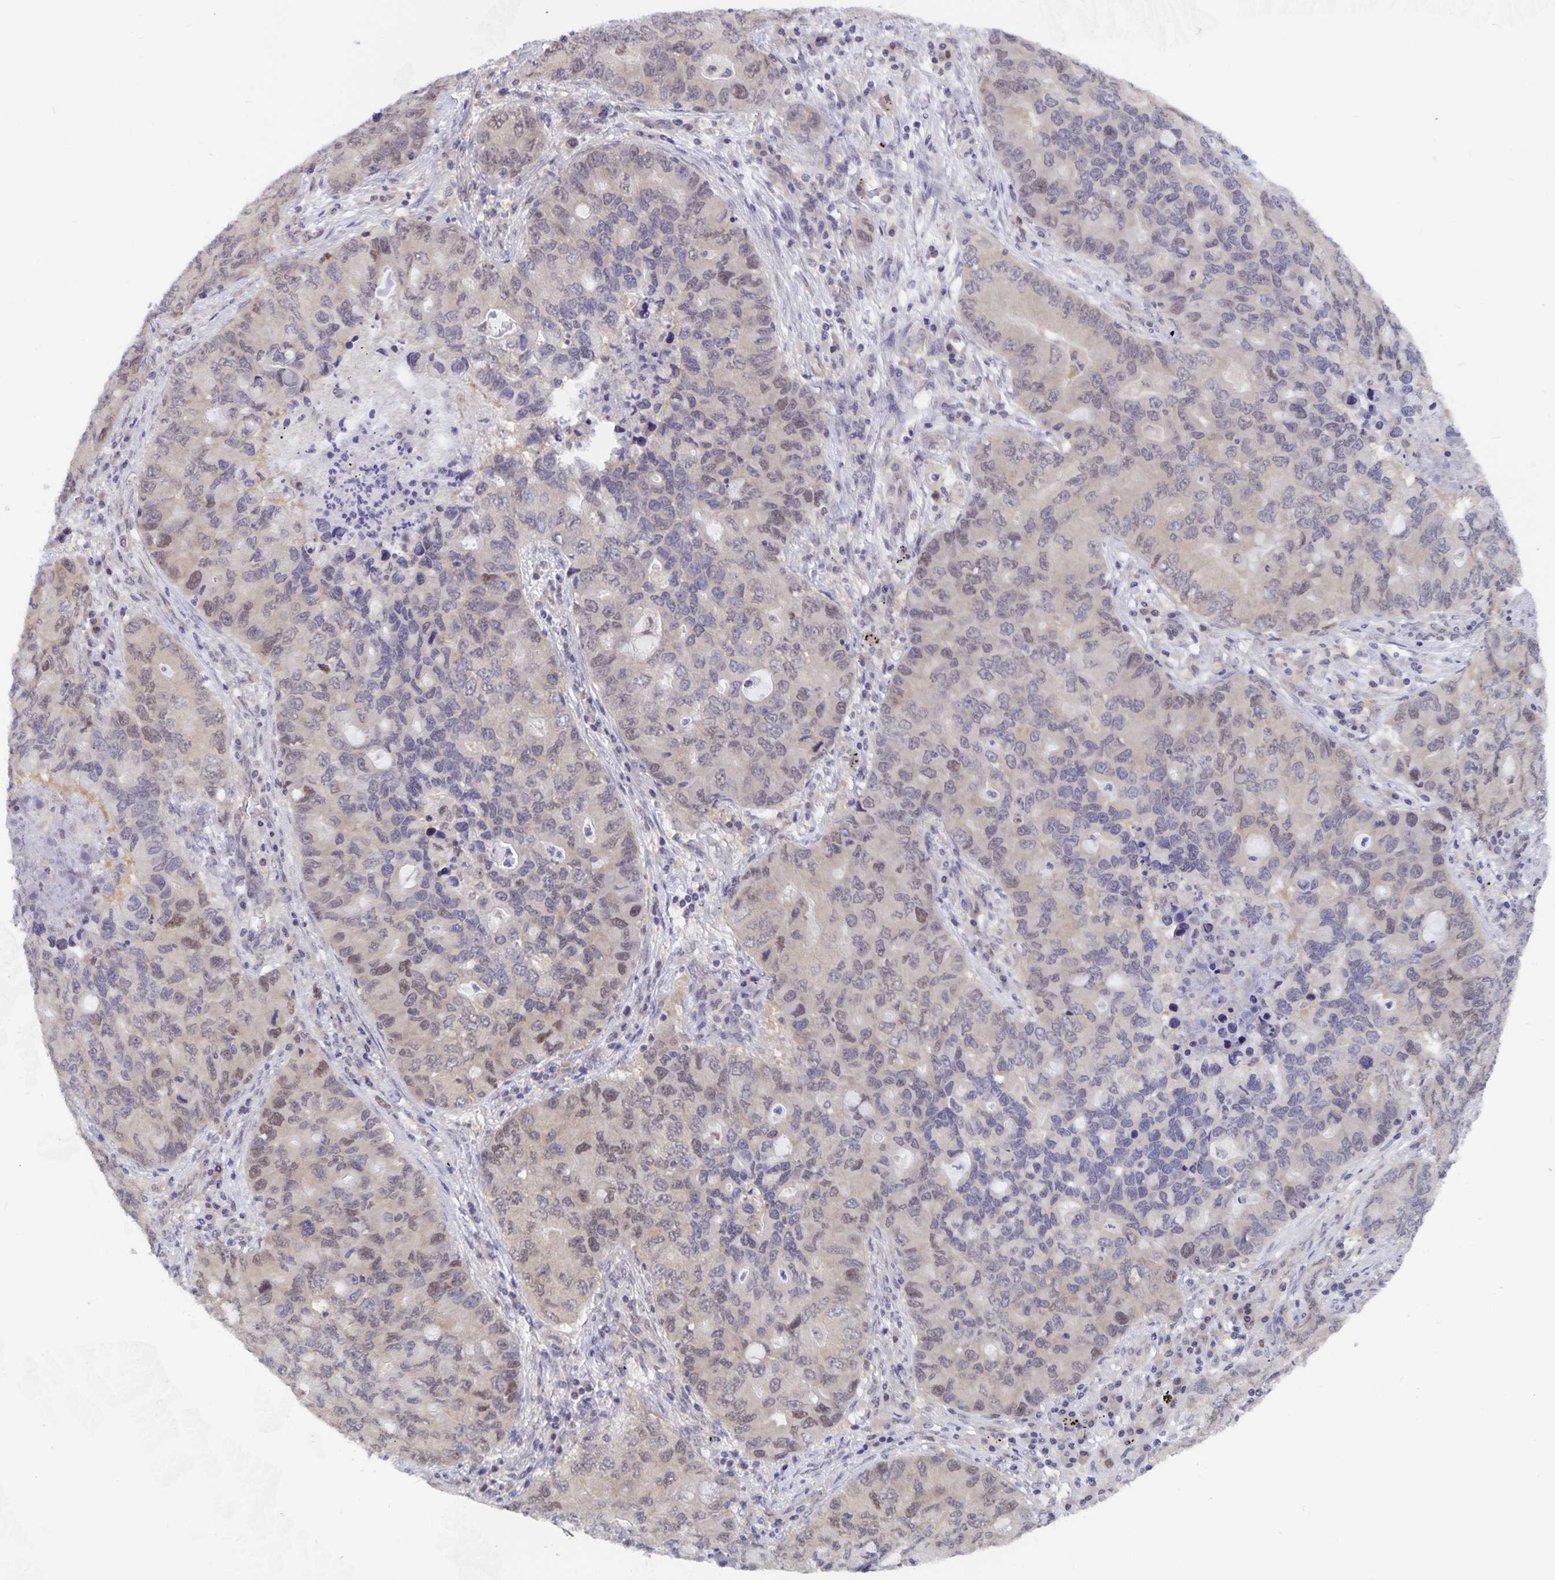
{"staining": {"intensity": "weak", "quantity": "<25%", "location": "nuclear"}, "tissue": "lung cancer", "cell_type": "Tumor cells", "image_type": "cancer", "snomed": [{"axis": "morphology", "description": "Adenocarcinoma, NOS"}, {"axis": "morphology", "description": "Adenocarcinoma, metastatic, NOS"}, {"axis": "topography", "description": "Lymph node"}, {"axis": "topography", "description": "Lung"}], "caption": "The photomicrograph exhibits no significant expression in tumor cells of adenocarcinoma (lung).", "gene": "BAG6", "patient": {"sex": "female", "age": 54}}